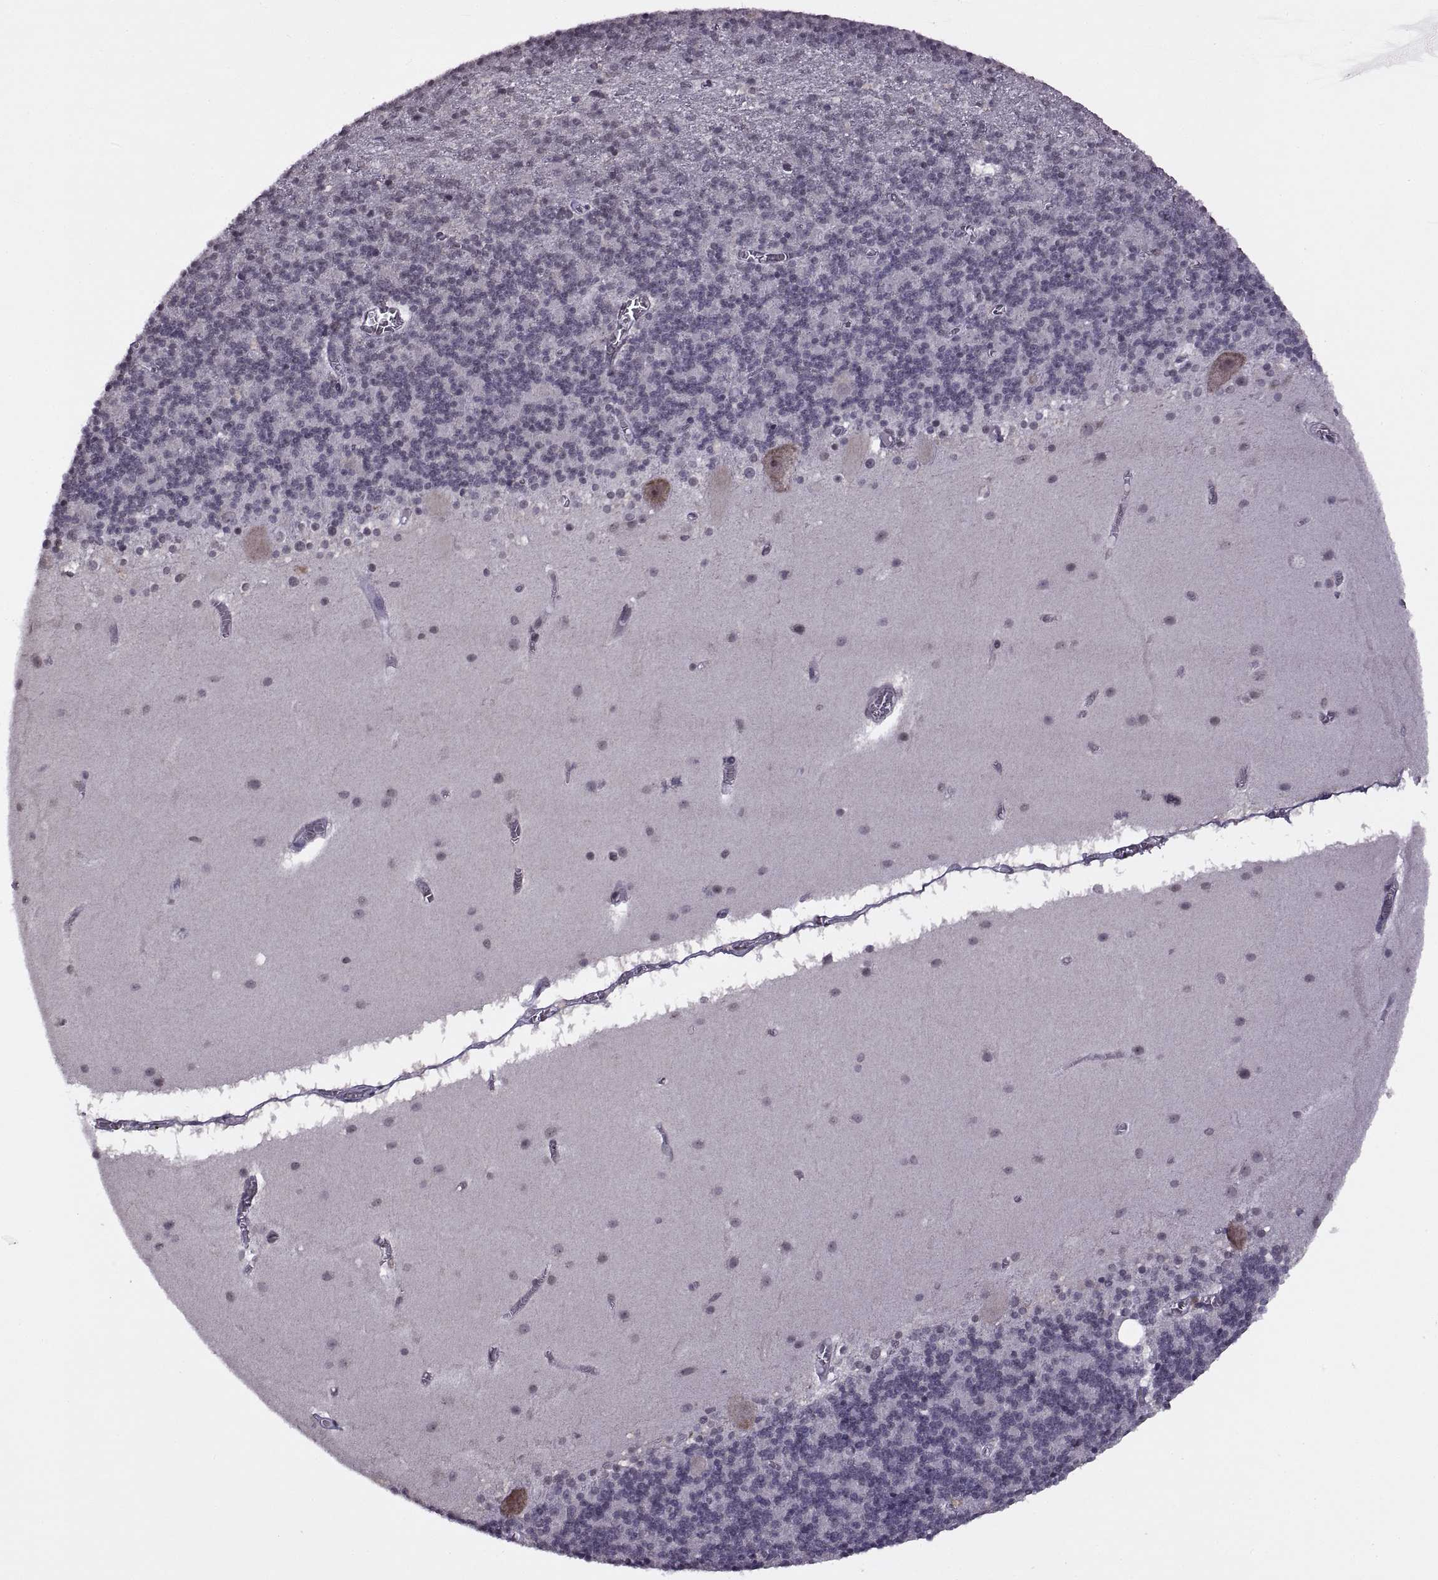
{"staining": {"intensity": "negative", "quantity": "none", "location": "none"}, "tissue": "cerebellum", "cell_type": "Cells in granular layer", "image_type": "normal", "snomed": [{"axis": "morphology", "description": "Normal tissue, NOS"}, {"axis": "topography", "description": "Cerebellum"}], "caption": "Photomicrograph shows no significant protein staining in cells in granular layer of benign cerebellum. (DAB IHC with hematoxylin counter stain).", "gene": "INTS3", "patient": {"sex": "male", "age": 70}}